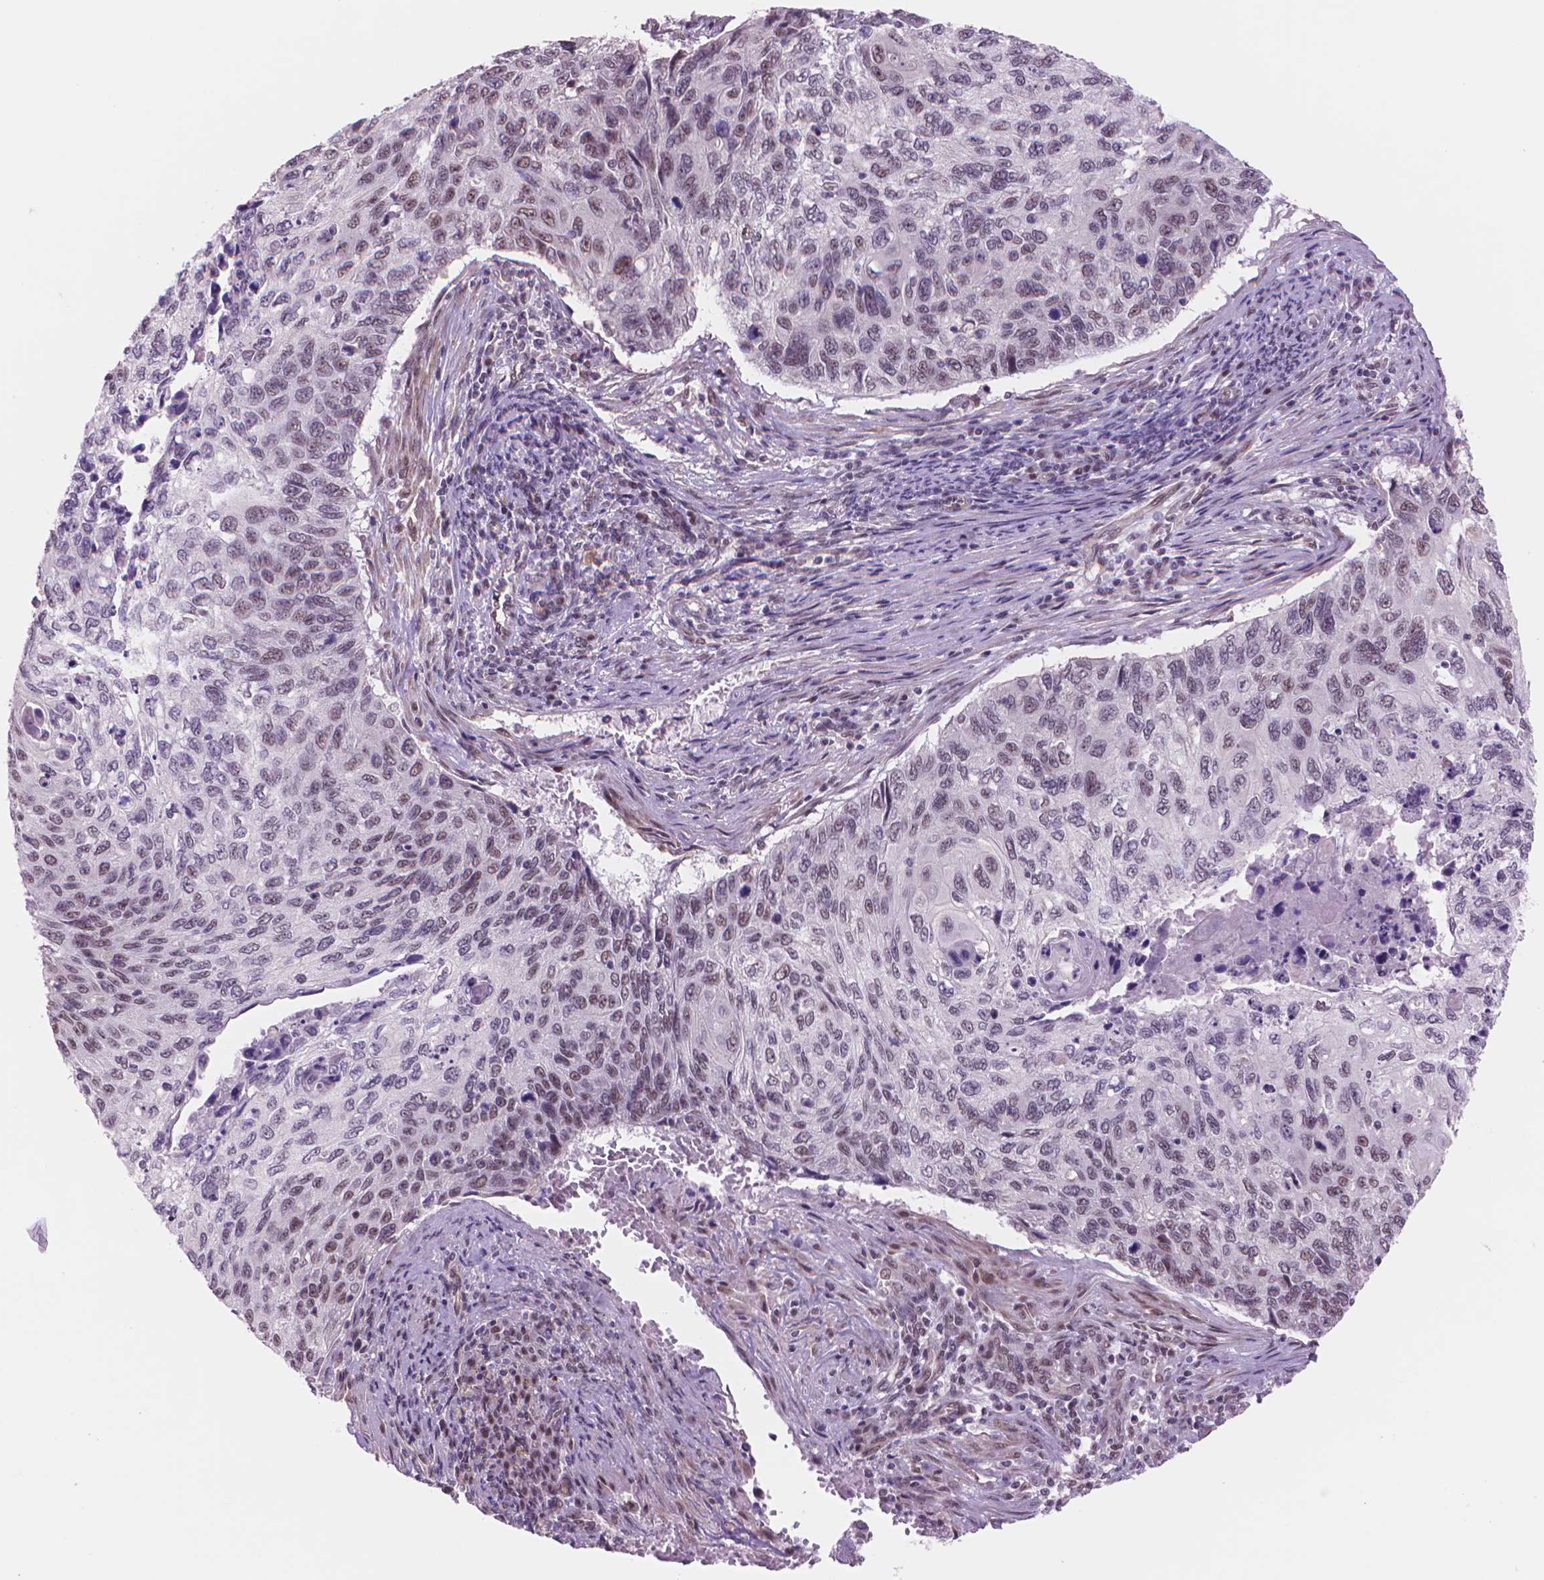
{"staining": {"intensity": "weak", "quantity": "<25%", "location": "nuclear"}, "tissue": "cervical cancer", "cell_type": "Tumor cells", "image_type": "cancer", "snomed": [{"axis": "morphology", "description": "Squamous cell carcinoma, NOS"}, {"axis": "topography", "description": "Cervix"}], "caption": "This is a image of IHC staining of squamous cell carcinoma (cervical), which shows no expression in tumor cells. (IHC, brightfield microscopy, high magnification).", "gene": "POLR3D", "patient": {"sex": "female", "age": 70}}